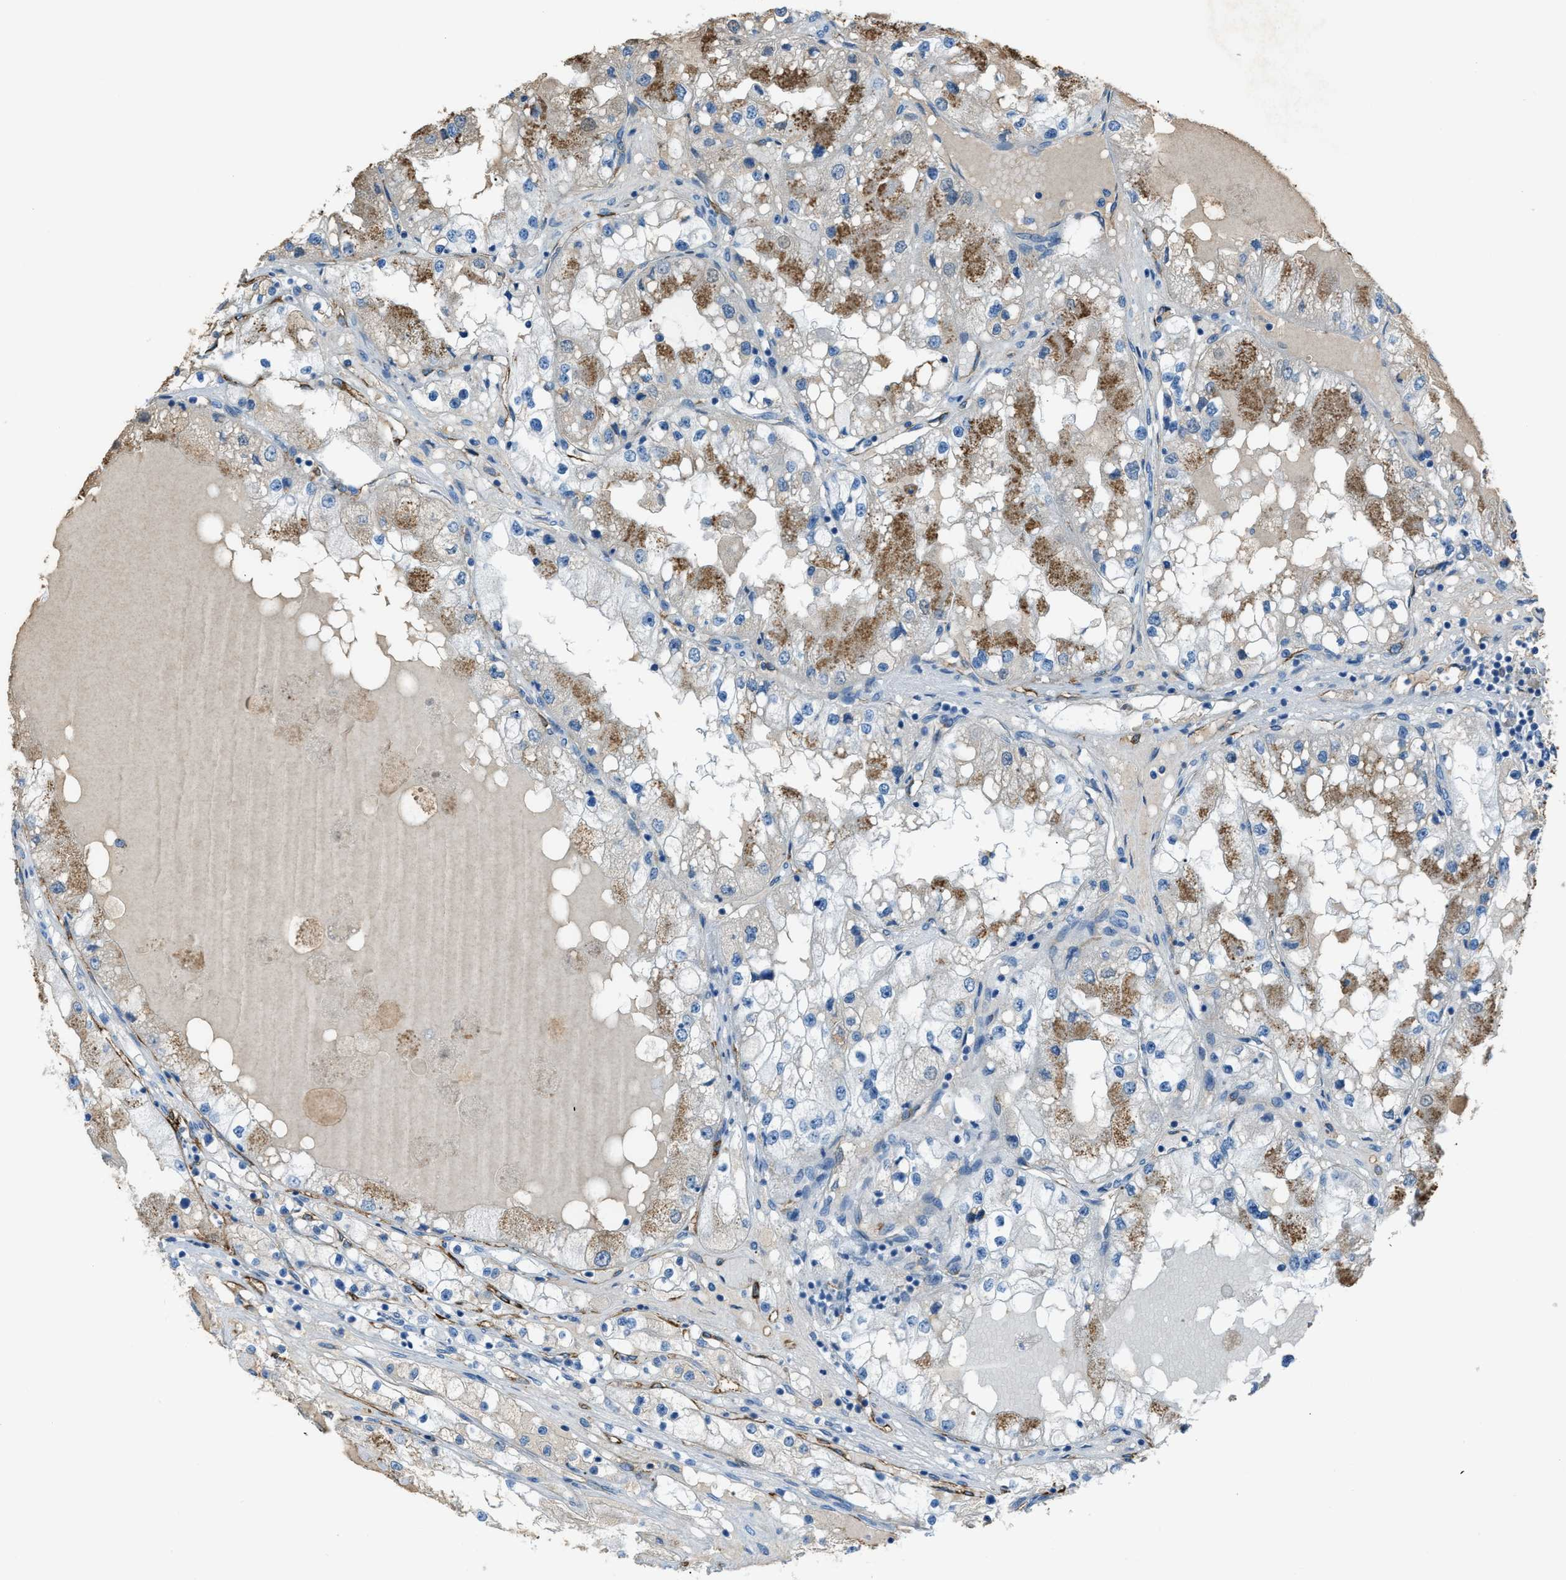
{"staining": {"intensity": "moderate", "quantity": "25%-75%", "location": "cytoplasmic/membranous"}, "tissue": "renal cancer", "cell_type": "Tumor cells", "image_type": "cancer", "snomed": [{"axis": "morphology", "description": "Adenocarcinoma, NOS"}, {"axis": "topography", "description": "Kidney"}], "caption": "Renal adenocarcinoma stained with DAB (3,3'-diaminobenzidine) immunohistochemistry demonstrates medium levels of moderate cytoplasmic/membranous positivity in about 25%-75% of tumor cells.", "gene": "SLC22A15", "patient": {"sex": "male", "age": 68}}